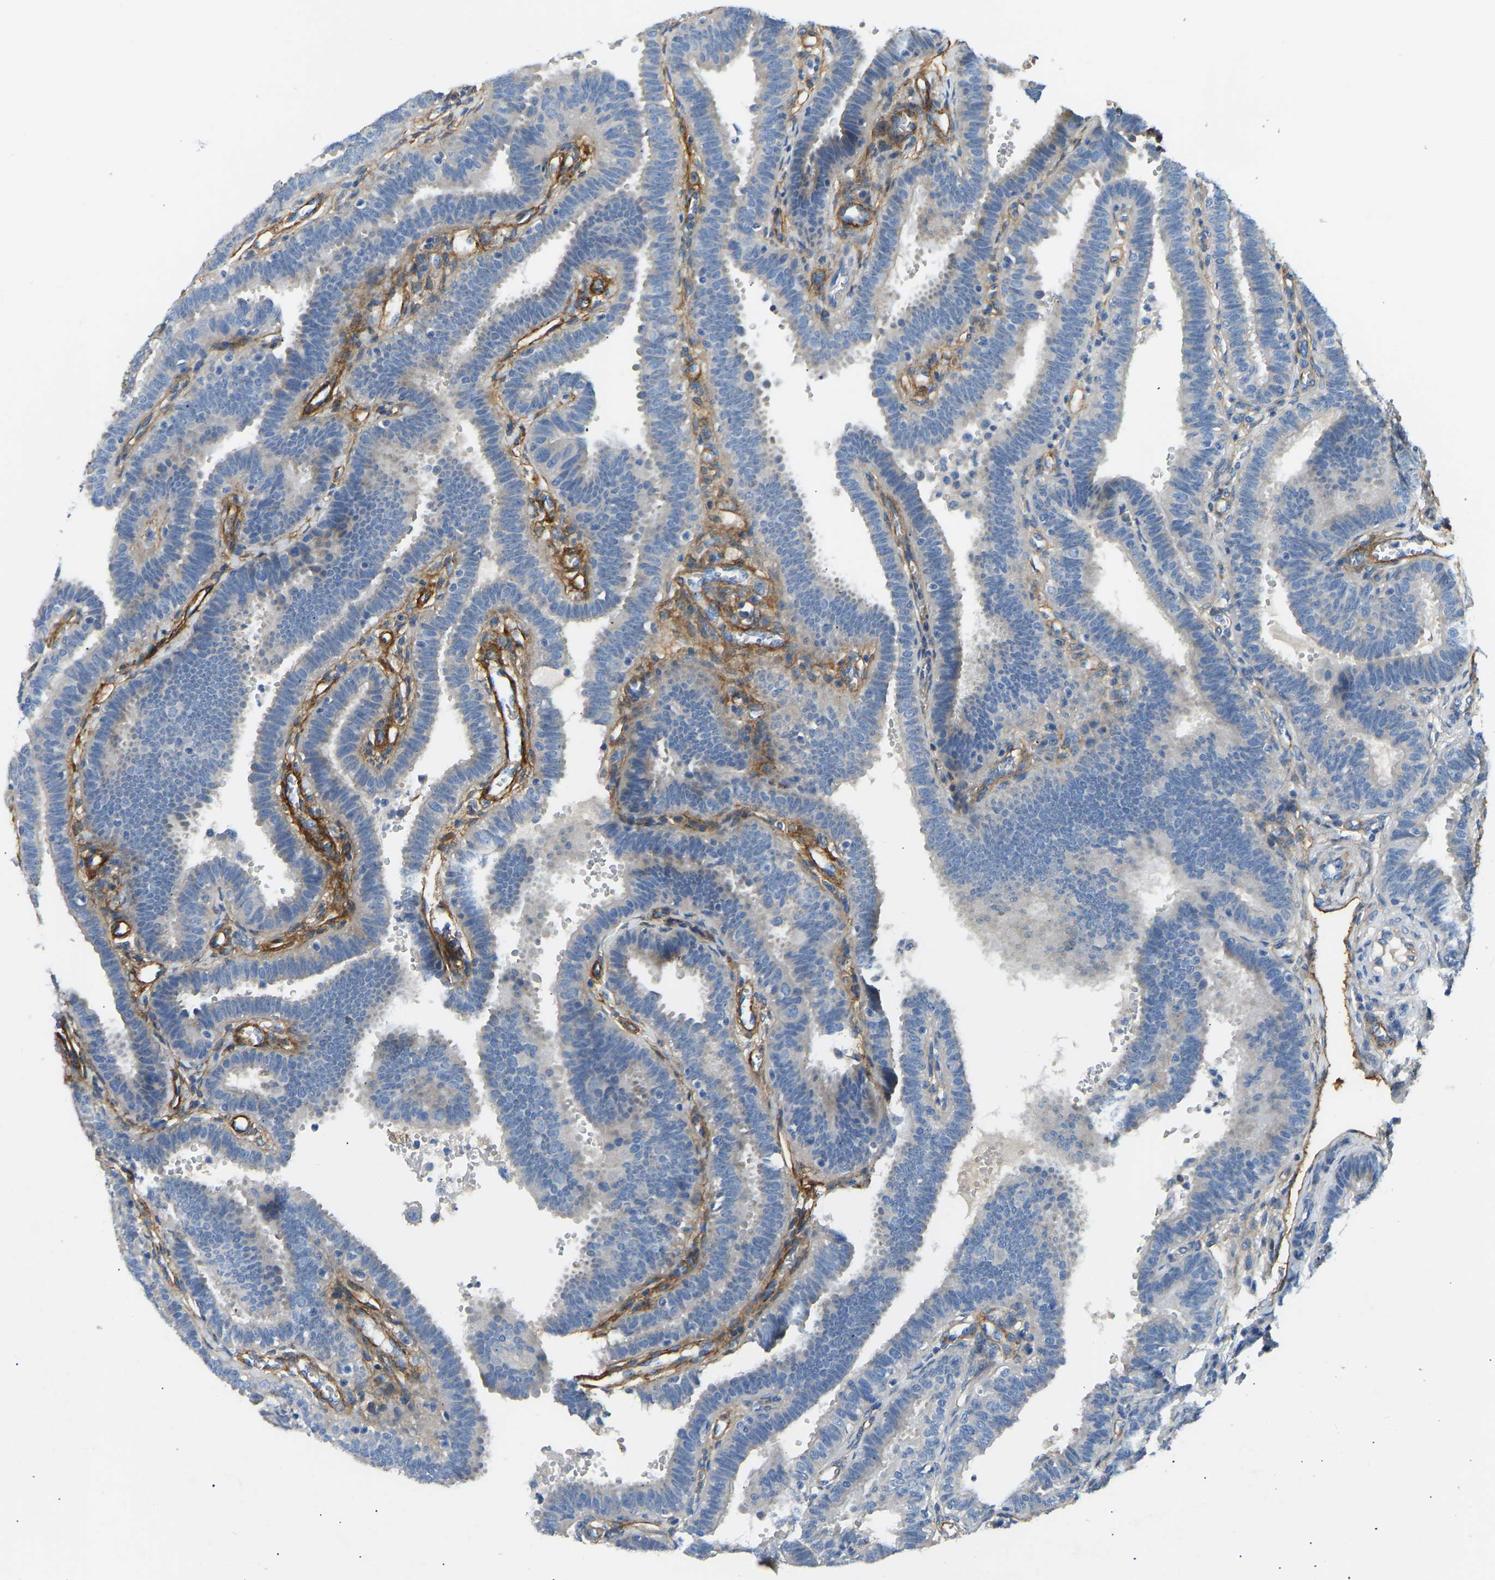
{"staining": {"intensity": "negative", "quantity": "none", "location": "none"}, "tissue": "fallopian tube", "cell_type": "Glandular cells", "image_type": "normal", "snomed": [{"axis": "morphology", "description": "Normal tissue, NOS"}, {"axis": "topography", "description": "Fallopian tube"}, {"axis": "topography", "description": "Placenta"}], "caption": "Immunohistochemical staining of unremarkable fallopian tube shows no significant expression in glandular cells. The staining is performed using DAB (3,3'-diaminobenzidine) brown chromogen with nuclei counter-stained in using hematoxylin.", "gene": "COL15A1", "patient": {"sex": "female", "age": 34}}